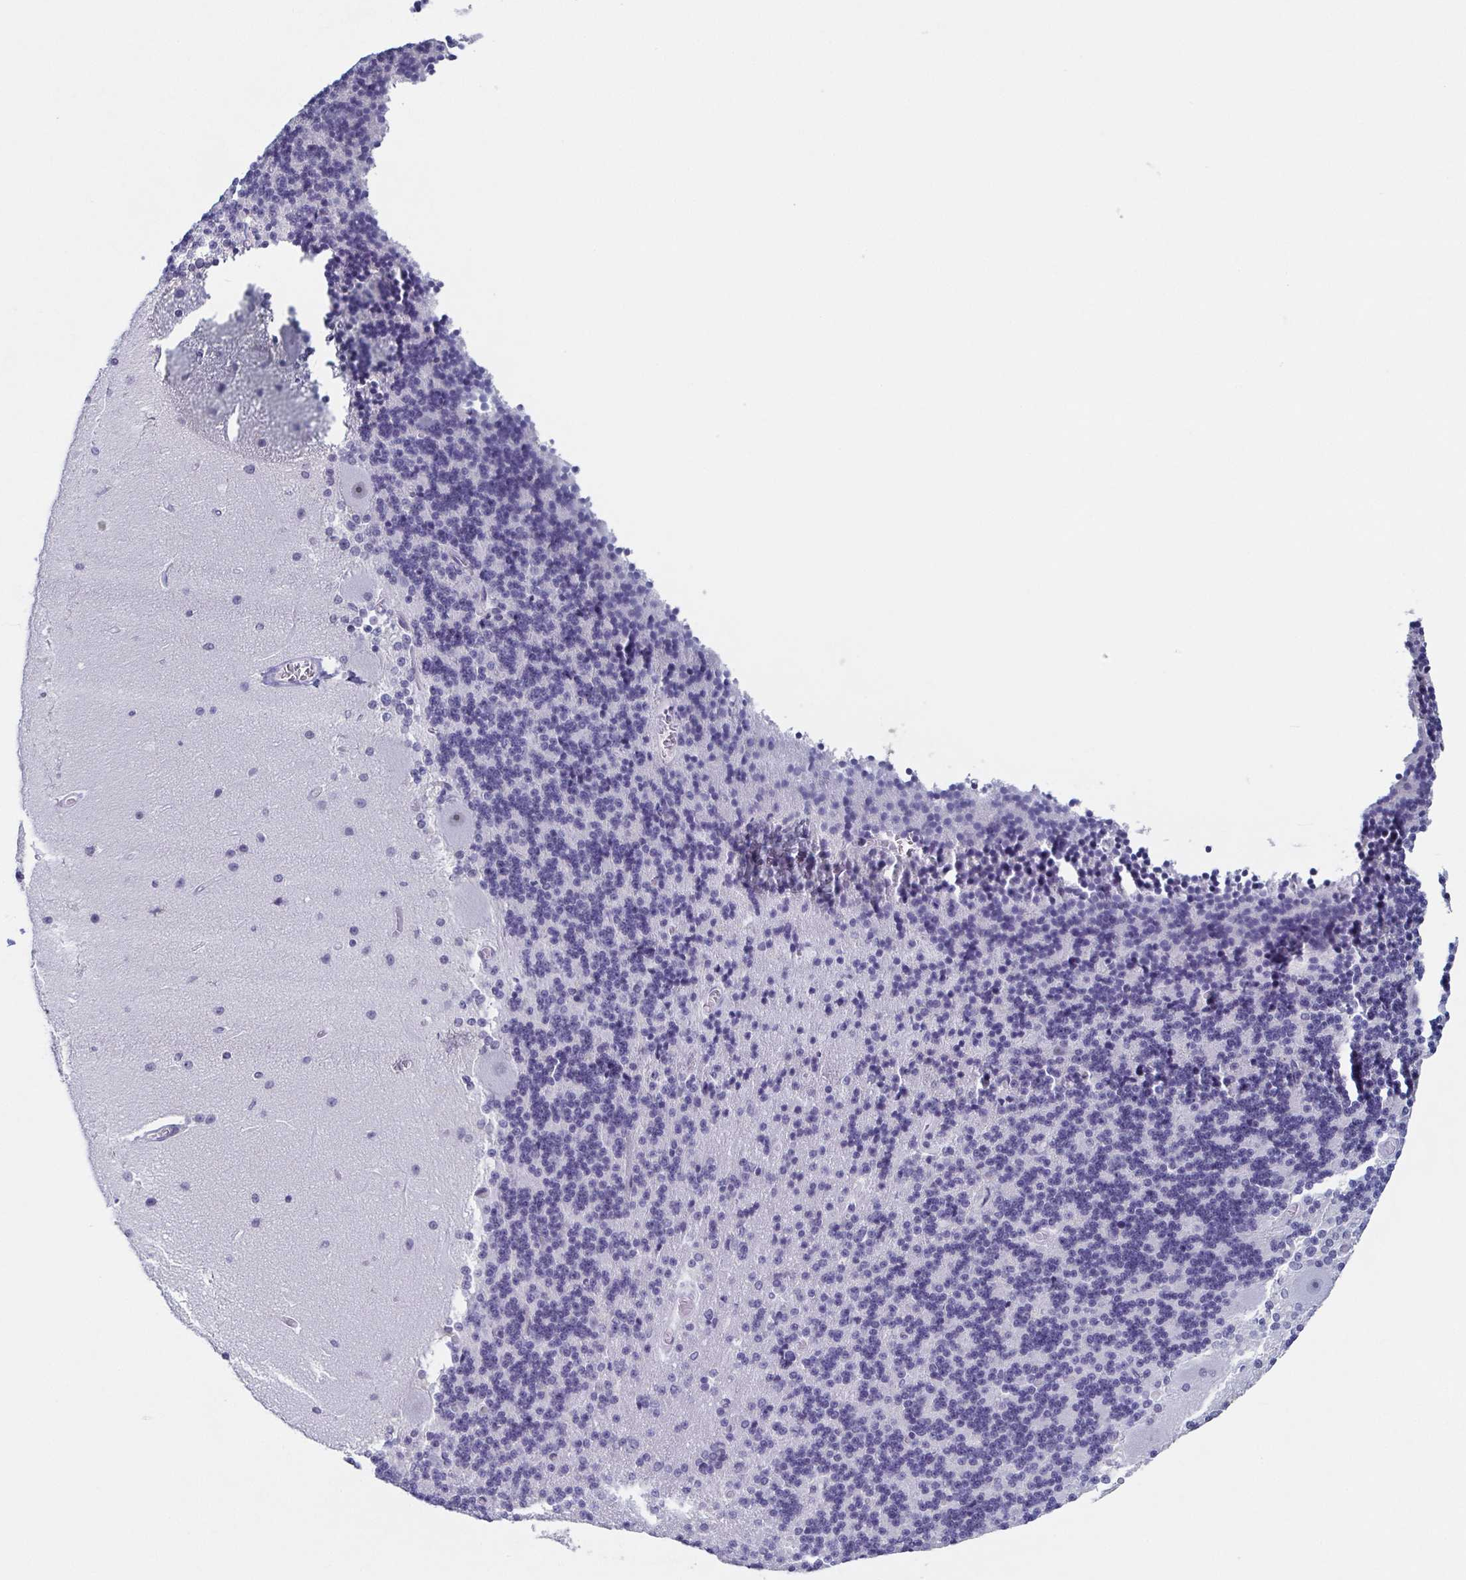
{"staining": {"intensity": "negative", "quantity": "none", "location": "none"}, "tissue": "cerebellum", "cell_type": "Cells in granular layer", "image_type": "normal", "snomed": [{"axis": "morphology", "description": "Normal tissue, NOS"}, {"axis": "topography", "description": "Cerebellum"}], "caption": "Cells in granular layer are negative for protein expression in benign human cerebellum. (DAB immunohistochemistry, high magnification).", "gene": "REG4", "patient": {"sex": "female", "age": 54}}